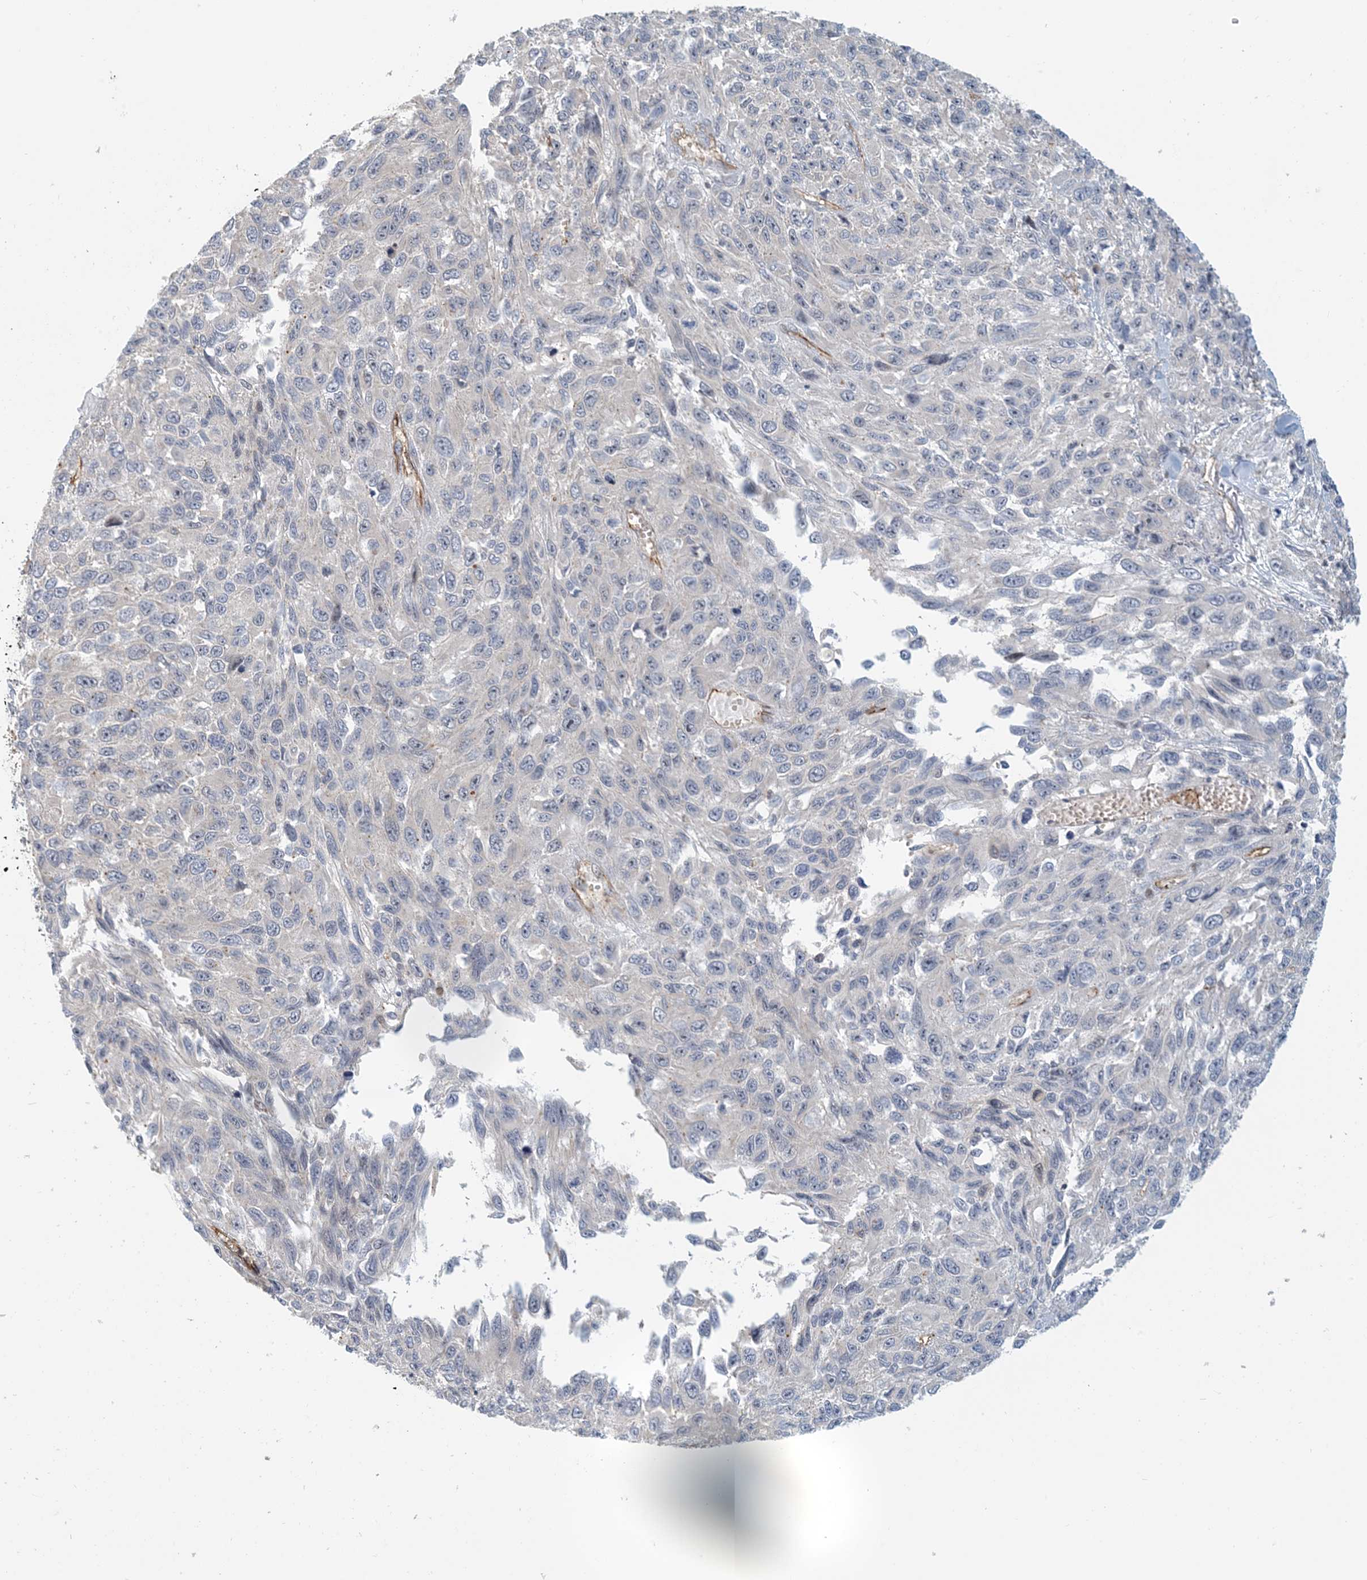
{"staining": {"intensity": "negative", "quantity": "none", "location": "none"}, "tissue": "melanoma", "cell_type": "Tumor cells", "image_type": "cancer", "snomed": [{"axis": "morphology", "description": "Malignant melanoma, NOS"}, {"axis": "topography", "description": "Skin"}], "caption": "Tumor cells are negative for brown protein staining in melanoma. Brightfield microscopy of immunohistochemistry (IHC) stained with DAB (3,3'-diaminobenzidine) (brown) and hematoxylin (blue), captured at high magnification.", "gene": "MAPKBP1", "patient": {"sex": "female", "age": 96}}